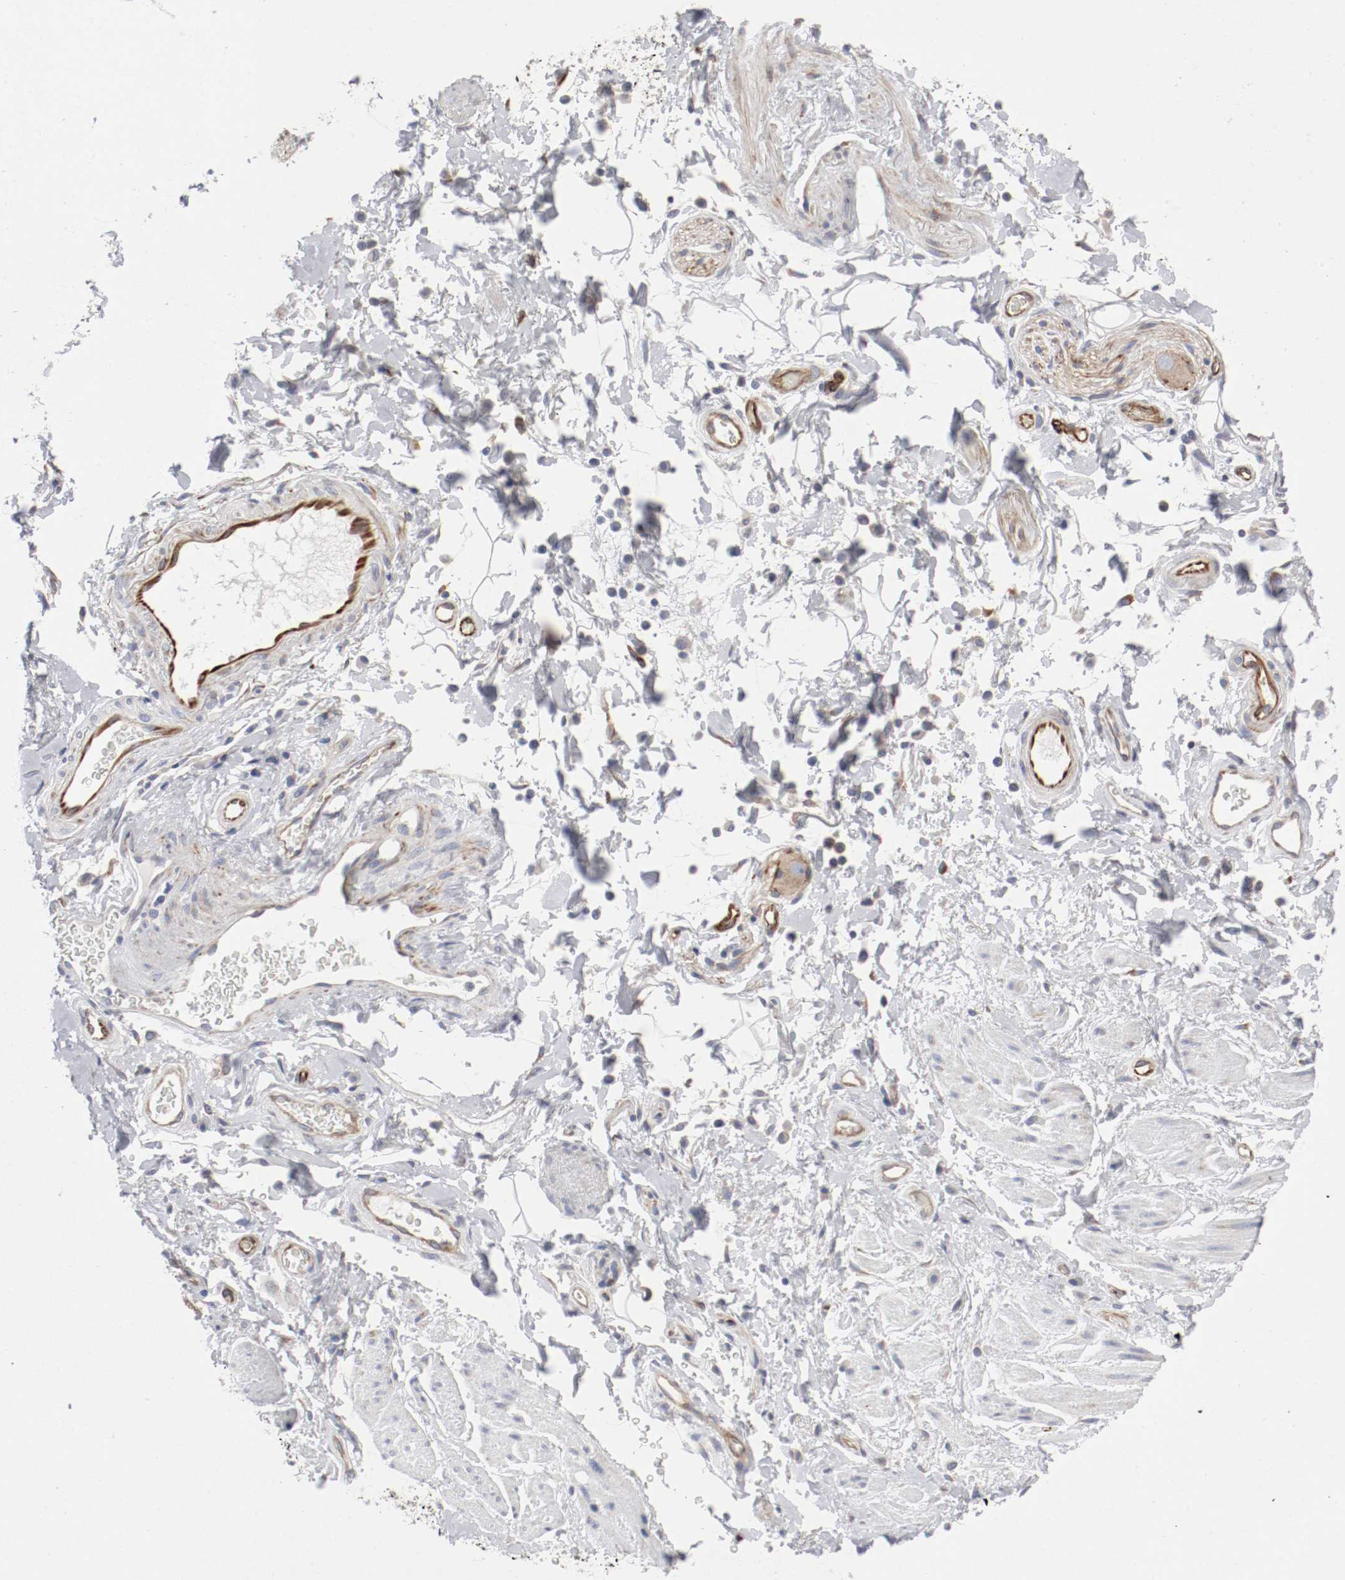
{"staining": {"intensity": "negative", "quantity": "none", "location": "none"}, "tissue": "adipose tissue", "cell_type": "Adipocytes", "image_type": "normal", "snomed": [{"axis": "morphology", "description": "Normal tissue, NOS"}, {"axis": "topography", "description": "Soft tissue"}, {"axis": "topography", "description": "Peripheral nerve tissue"}], "caption": "DAB (3,3'-diaminobenzidine) immunohistochemical staining of benign human adipose tissue demonstrates no significant positivity in adipocytes.", "gene": "GIT1", "patient": {"sex": "female", "age": 71}}